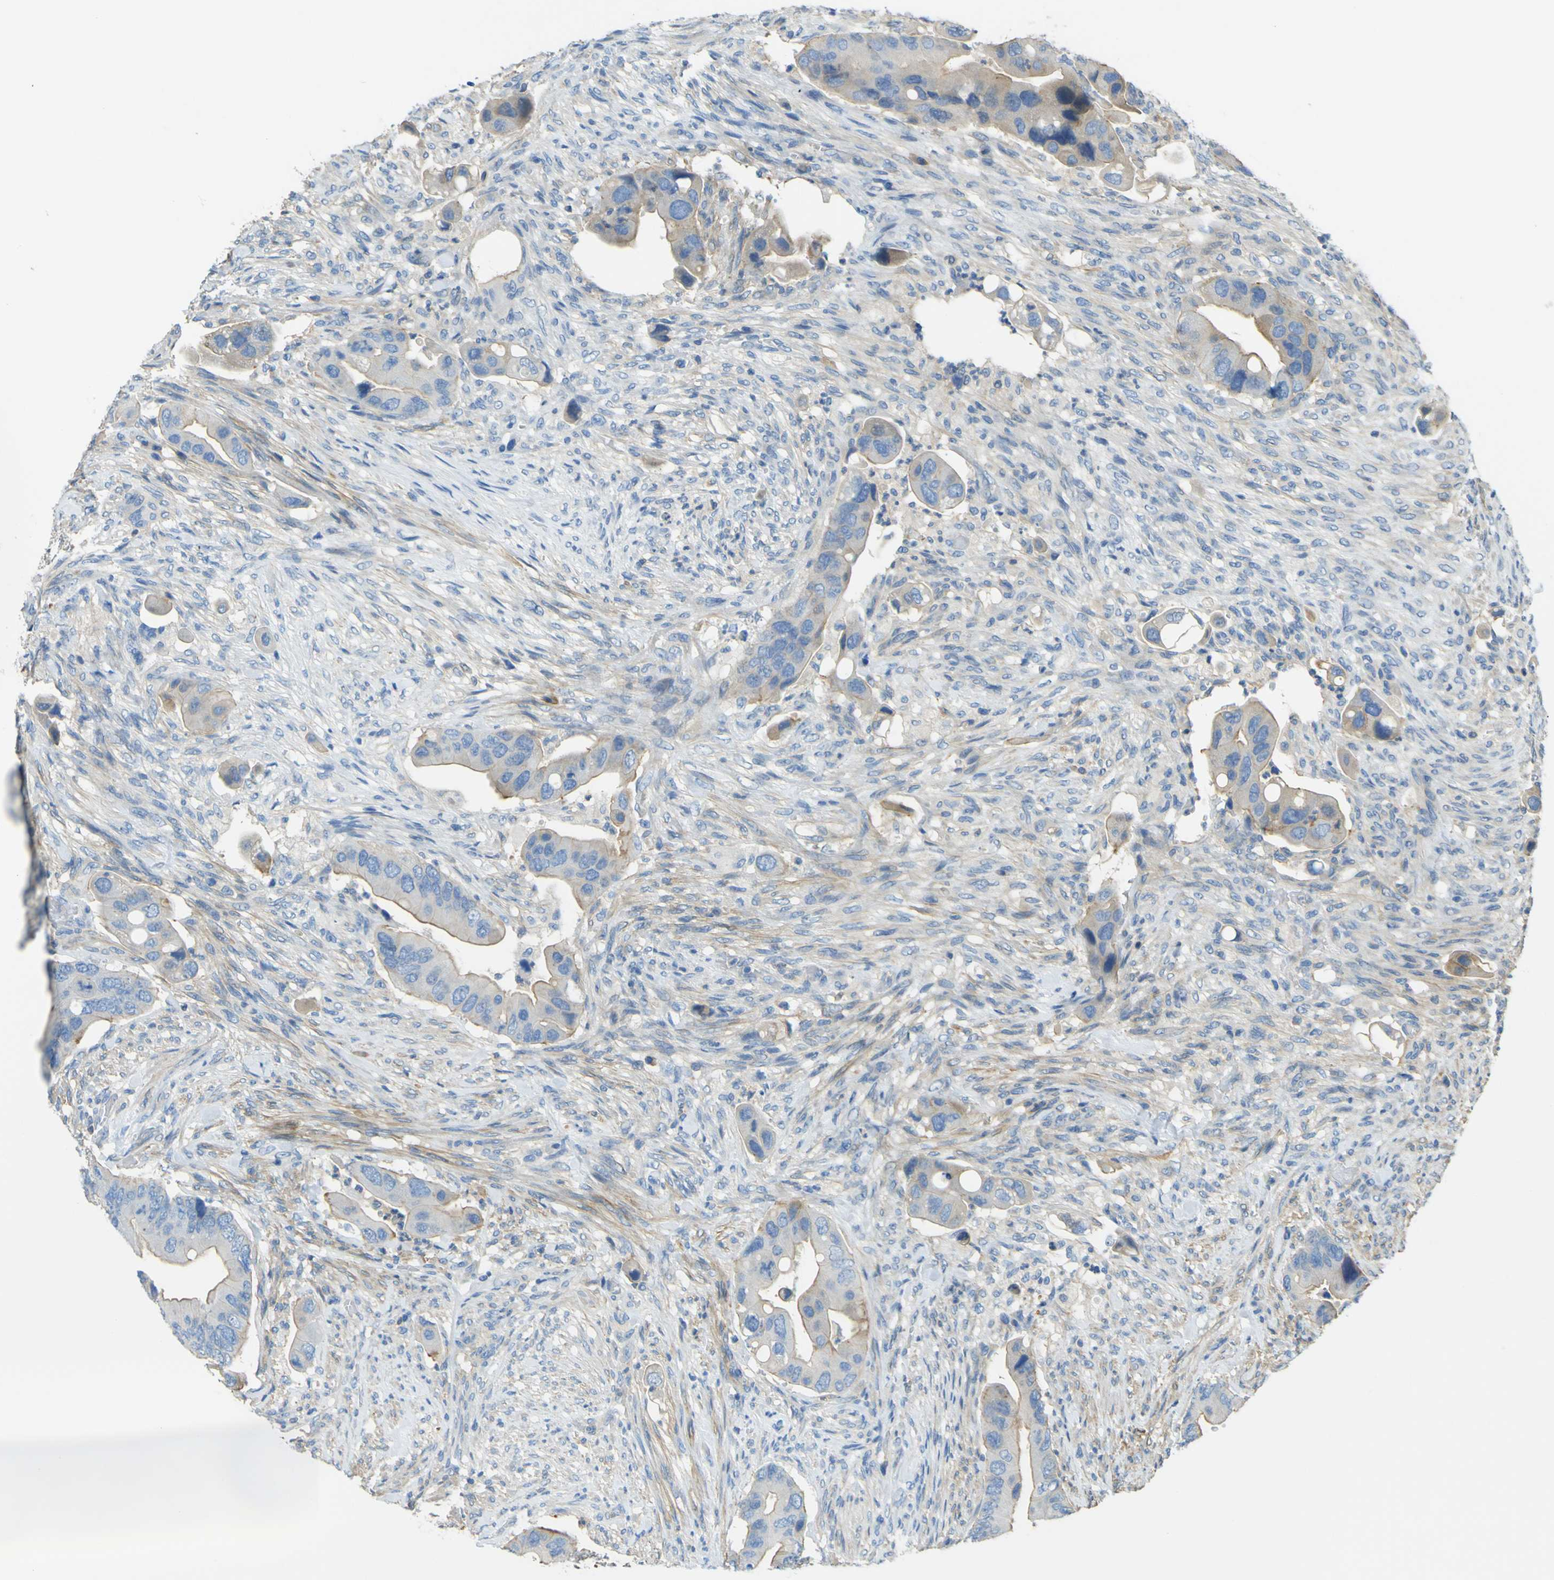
{"staining": {"intensity": "weak", "quantity": ">75%", "location": "cytoplasmic/membranous"}, "tissue": "colorectal cancer", "cell_type": "Tumor cells", "image_type": "cancer", "snomed": [{"axis": "morphology", "description": "Adenocarcinoma, NOS"}, {"axis": "topography", "description": "Rectum"}], "caption": "Immunohistochemical staining of colorectal cancer displays low levels of weak cytoplasmic/membranous positivity in approximately >75% of tumor cells. The staining is performed using DAB brown chromogen to label protein expression. The nuclei are counter-stained blue using hematoxylin.", "gene": "OGN", "patient": {"sex": "female", "age": 57}}